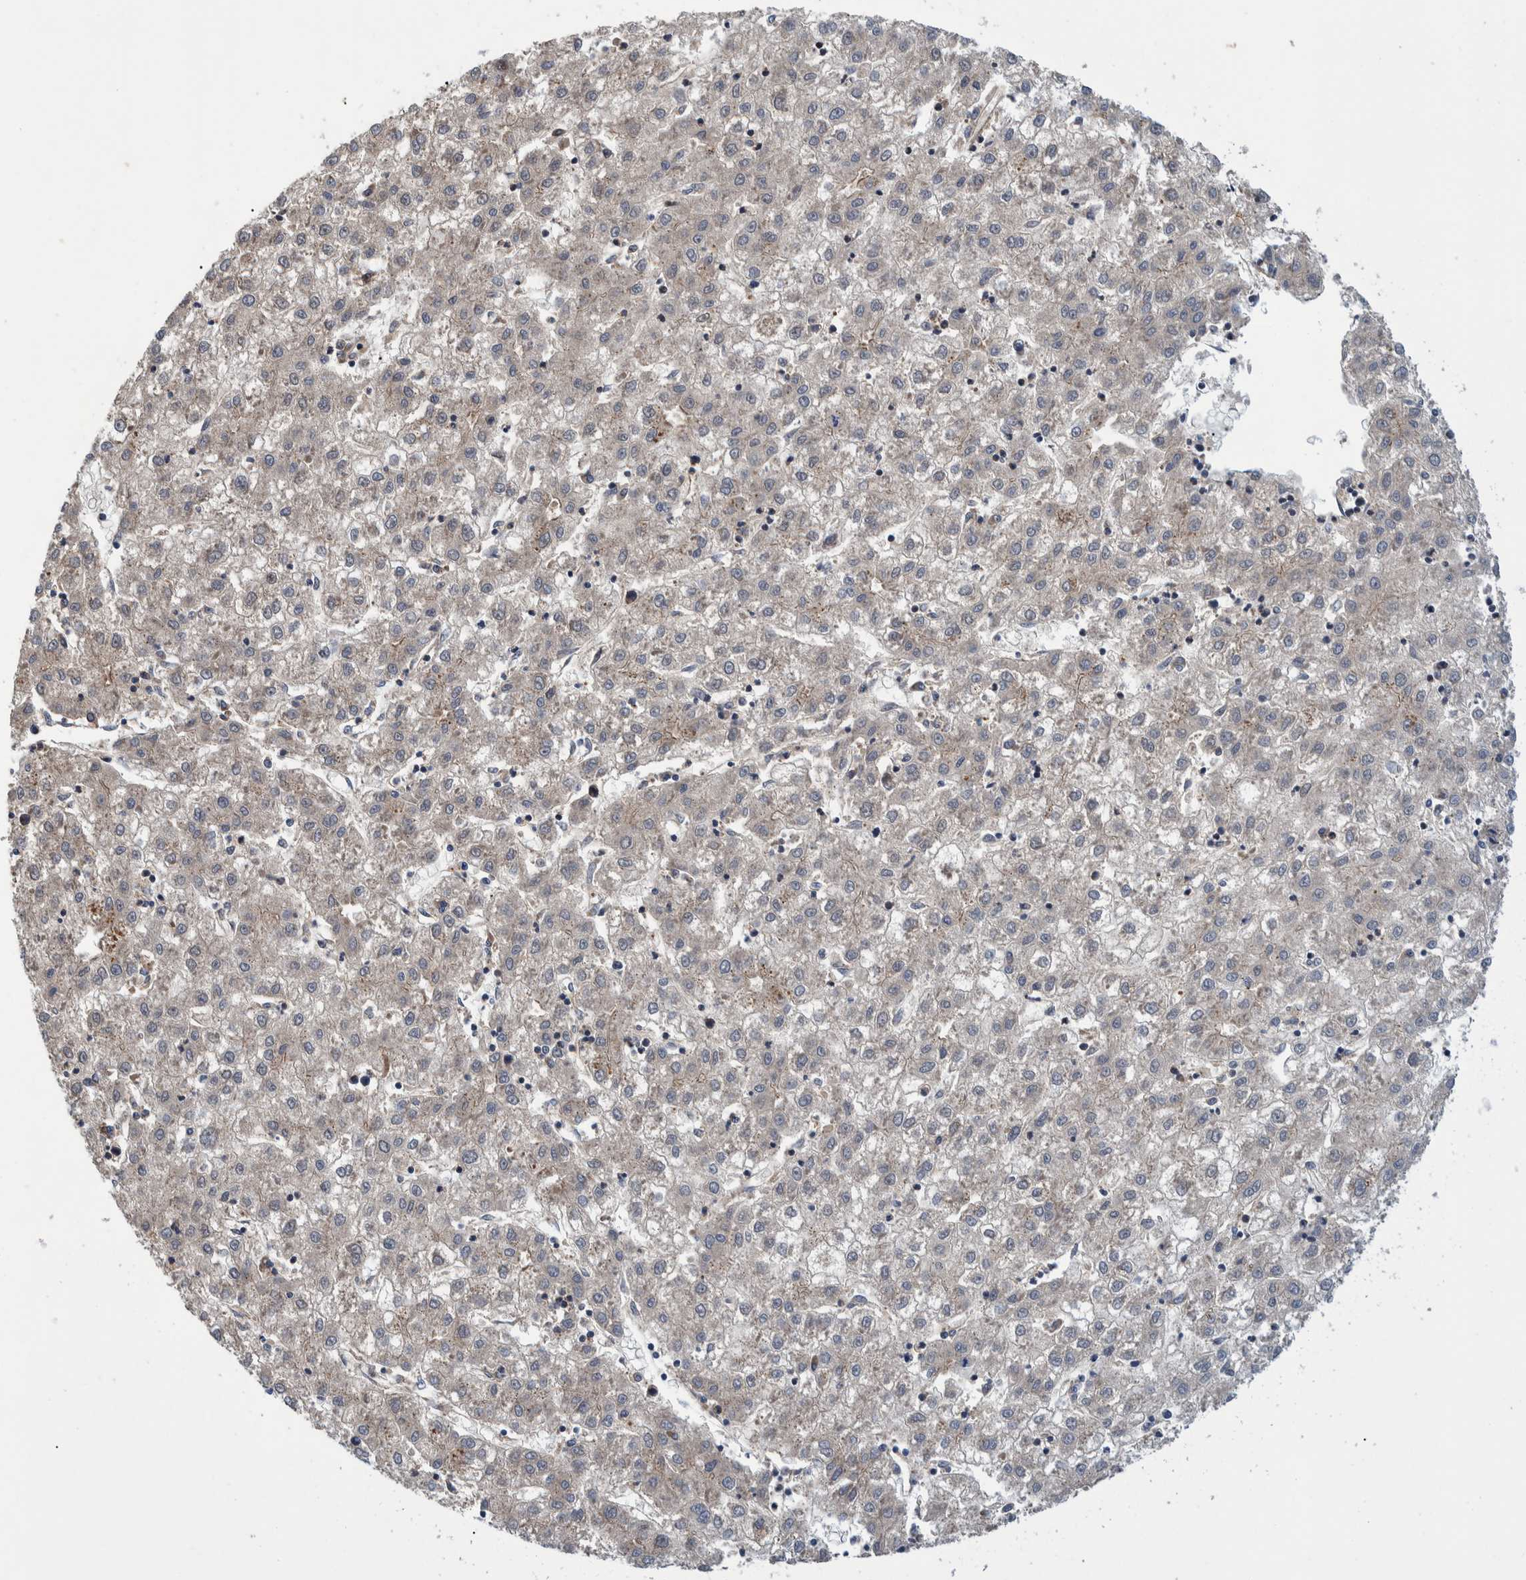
{"staining": {"intensity": "weak", "quantity": "<25%", "location": "cytoplasmic/membranous"}, "tissue": "liver cancer", "cell_type": "Tumor cells", "image_type": "cancer", "snomed": [{"axis": "morphology", "description": "Carcinoma, Hepatocellular, NOS"}, {"axis": "topography", "description": "Liver"}], "caption": "IHC of liver cancer (hepatocellular carcinoma) displays no positivity in tumor cells.", "gene": "GRPEL2", "patient": {"sex": "male", "age": 72}}